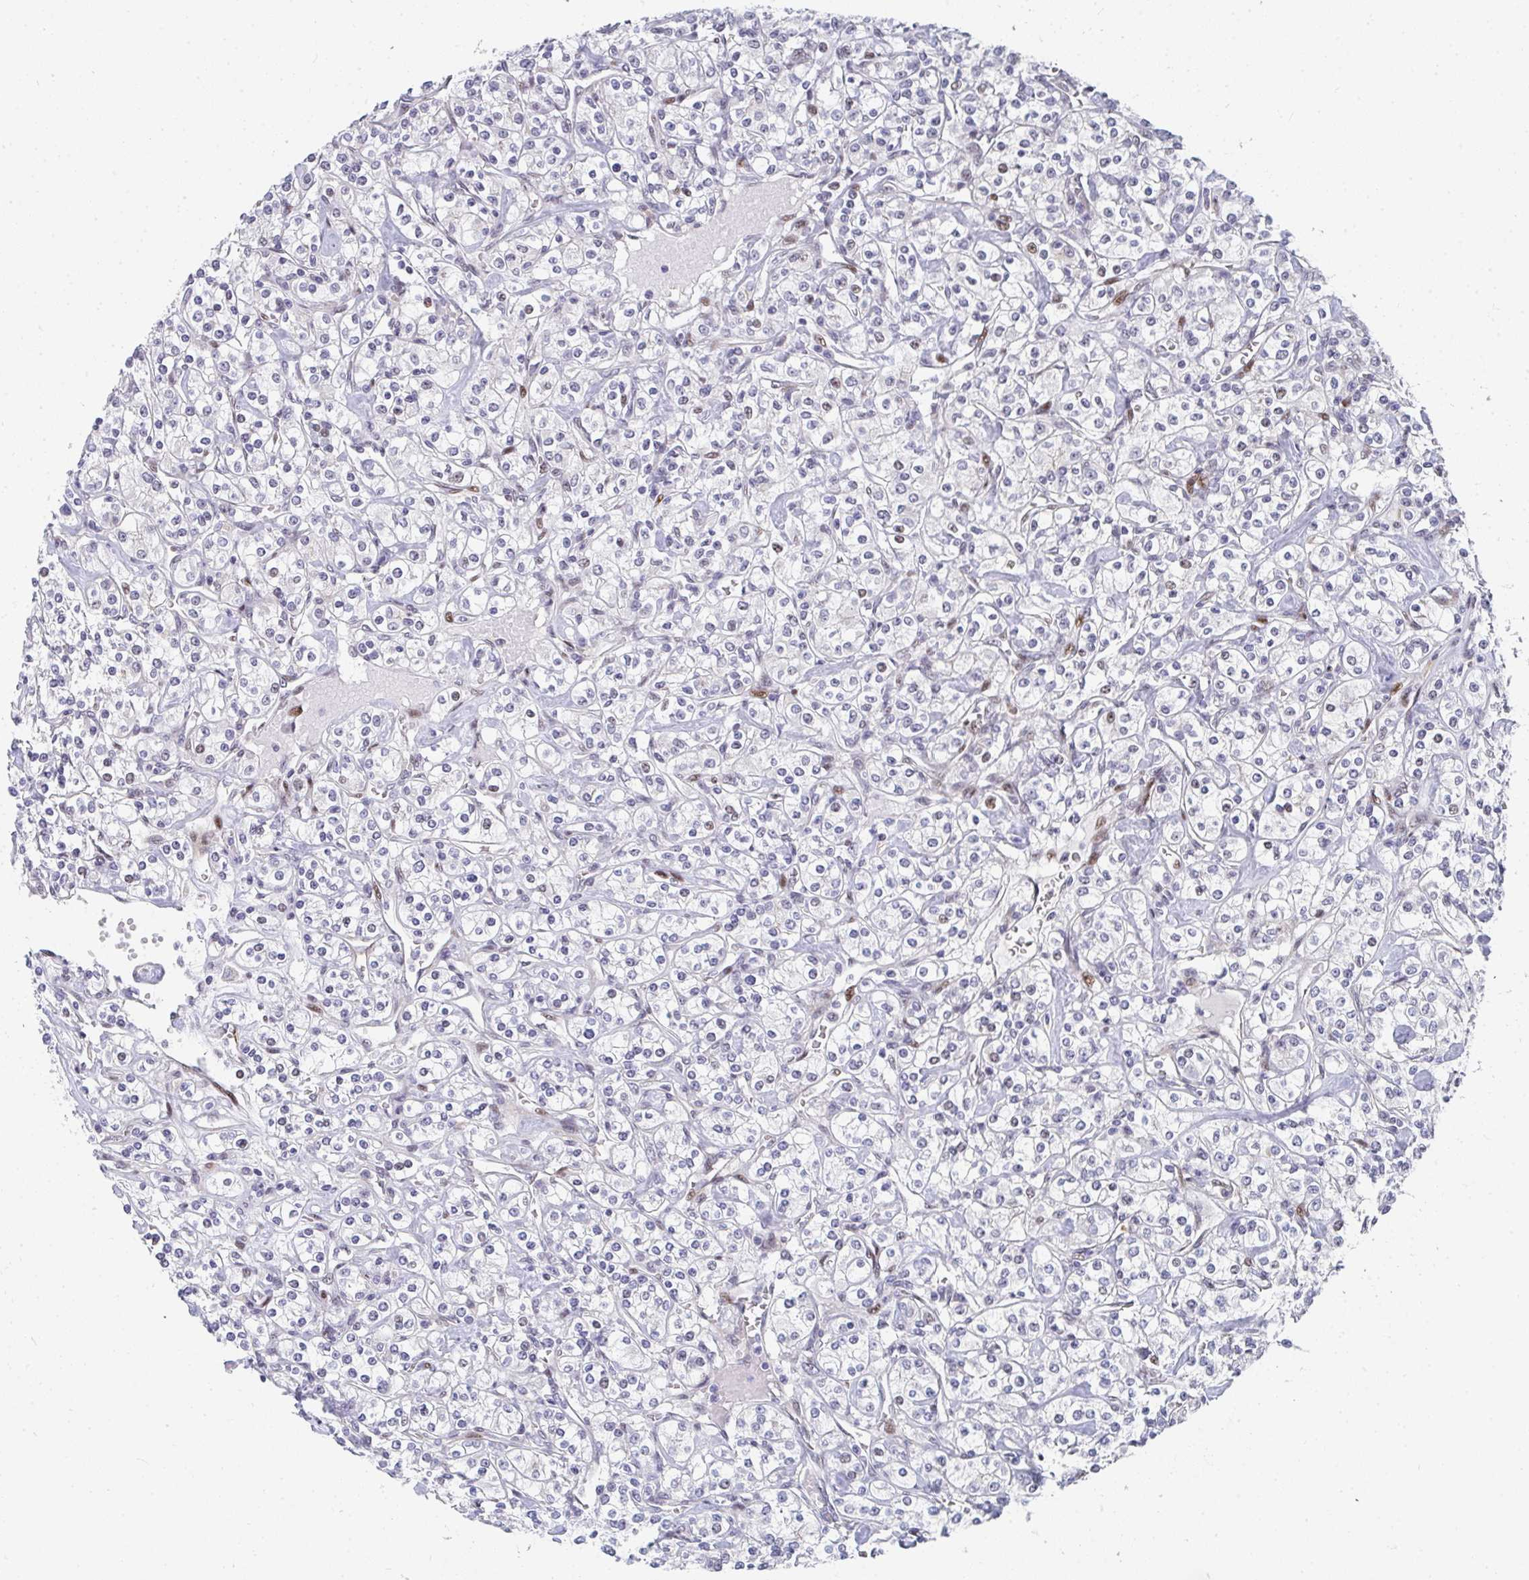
{"staining": {"intensity": "negative", "quantity": "none", "location": "none"}, "tissue": "renal cancer", "cell_type": "Tumor cells", "image_type": "cancer", "snomed": [{"axis": "morphology", "description": "Adenocarcinoma, NOS"}, {"axis": "topography", "description": "Kidney"}], "caption": "An immunohistochemistry (IHC) micrograph of renal adenocarcinoma is shown. There is no staining in tumor cells of renal adenocarcinoma.", "gene": "ZIC3", "patient": {"sex": "male", "age": 77}}